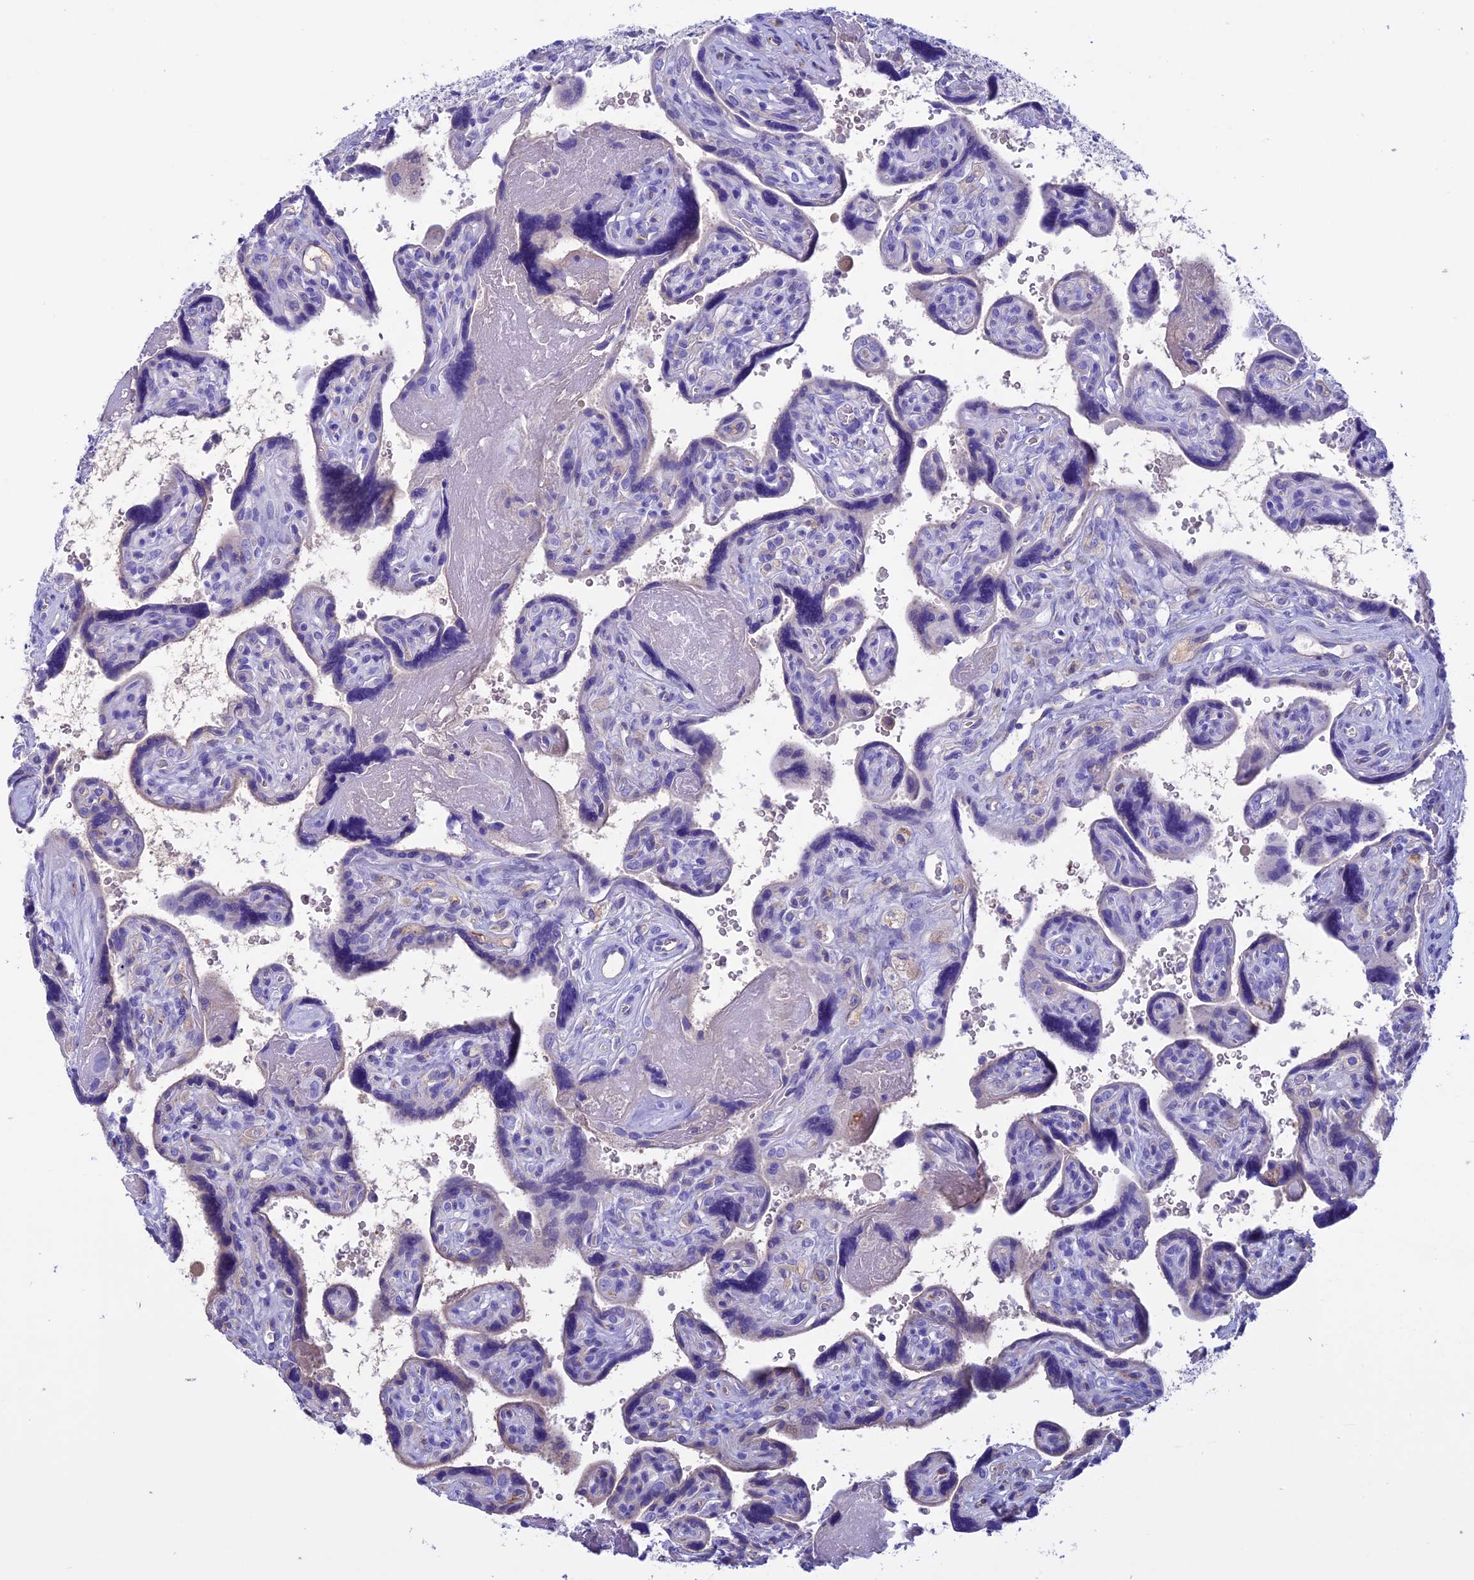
{"staining": {"intensity": "negative", "quantity": "none", "location": "none"}, "tissue": "placenta", "cell_type": "Trophoblastic cells", "image_type": "normal", "snomed": [{"axis": "morphology", "description": "Normal tissue, NOS"}, {"axis": "topography", "description": "Placenta"}], "caption": "Immunohistochemistry image of unremarkable placenta: human placenta stained with DAB exhibits no significant protein positivity in trophoblastic cells.", "gene": "IGSF6", "patient": {"sex": "female", "age": 39}}